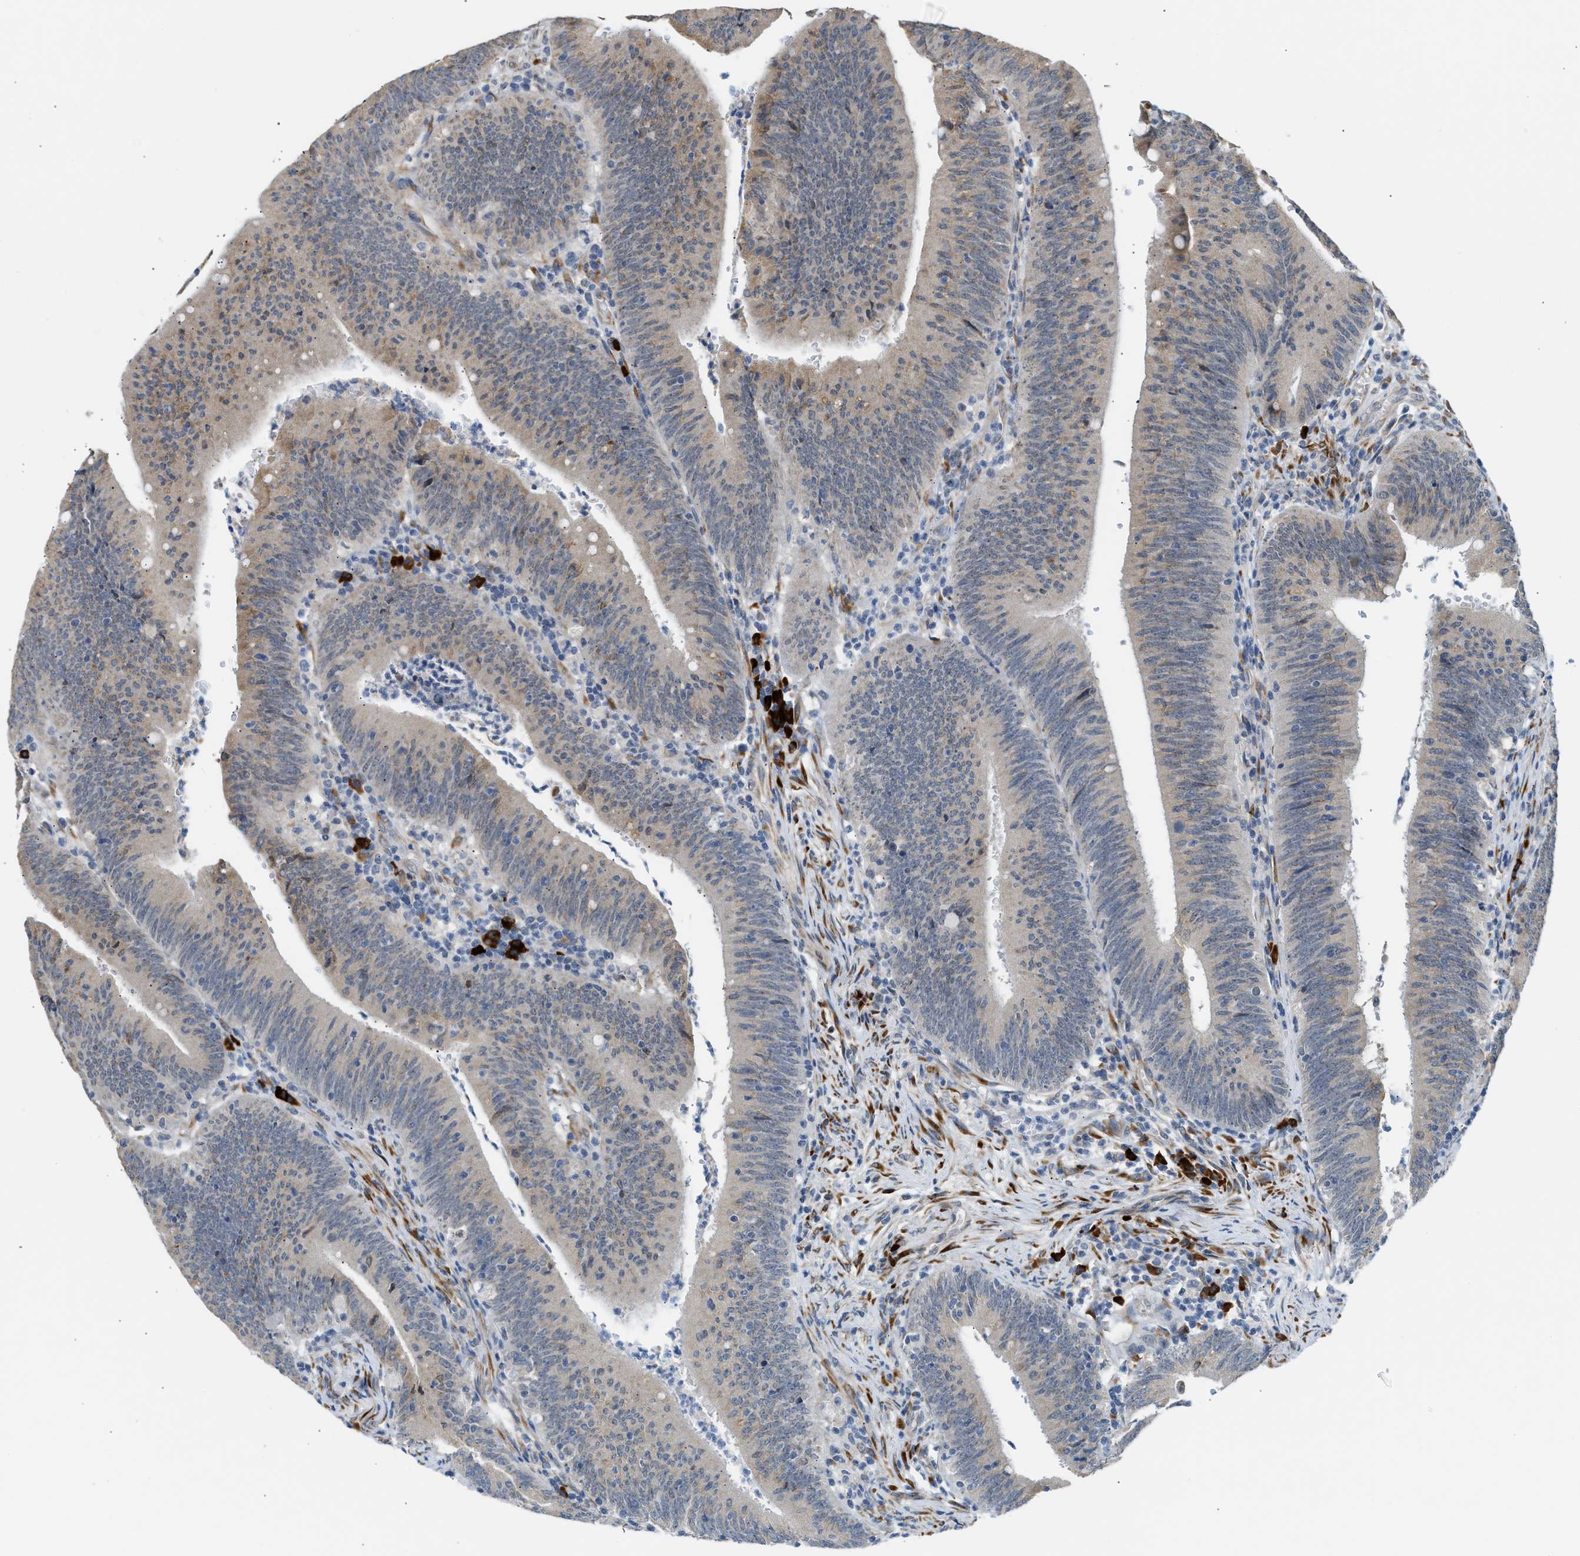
{"staining": {"intensity": "weak", "quantity": "25%-75%", "location": "cytoplasmic/membranous"}, "tissue": "colorectal cancer", "cell_type": "Tumor cells", "image_type": "cancer", "snomed": [{"axis": "morphology", "description": "Normal tissue, NOS"}, {"axis": "morphology", "description": "Adenocarcinoma, NOS"}, {"axis": "topography", "description": "Rectum"}], "caption": "Colorectal adenocarcinoma stained with a brown dye displays weak cytoplasmic/membranous positive staining in about 25%-75% of tumor cells.", "gene": "KCNC2", "patient": {"sex": "female", "age": 66}}